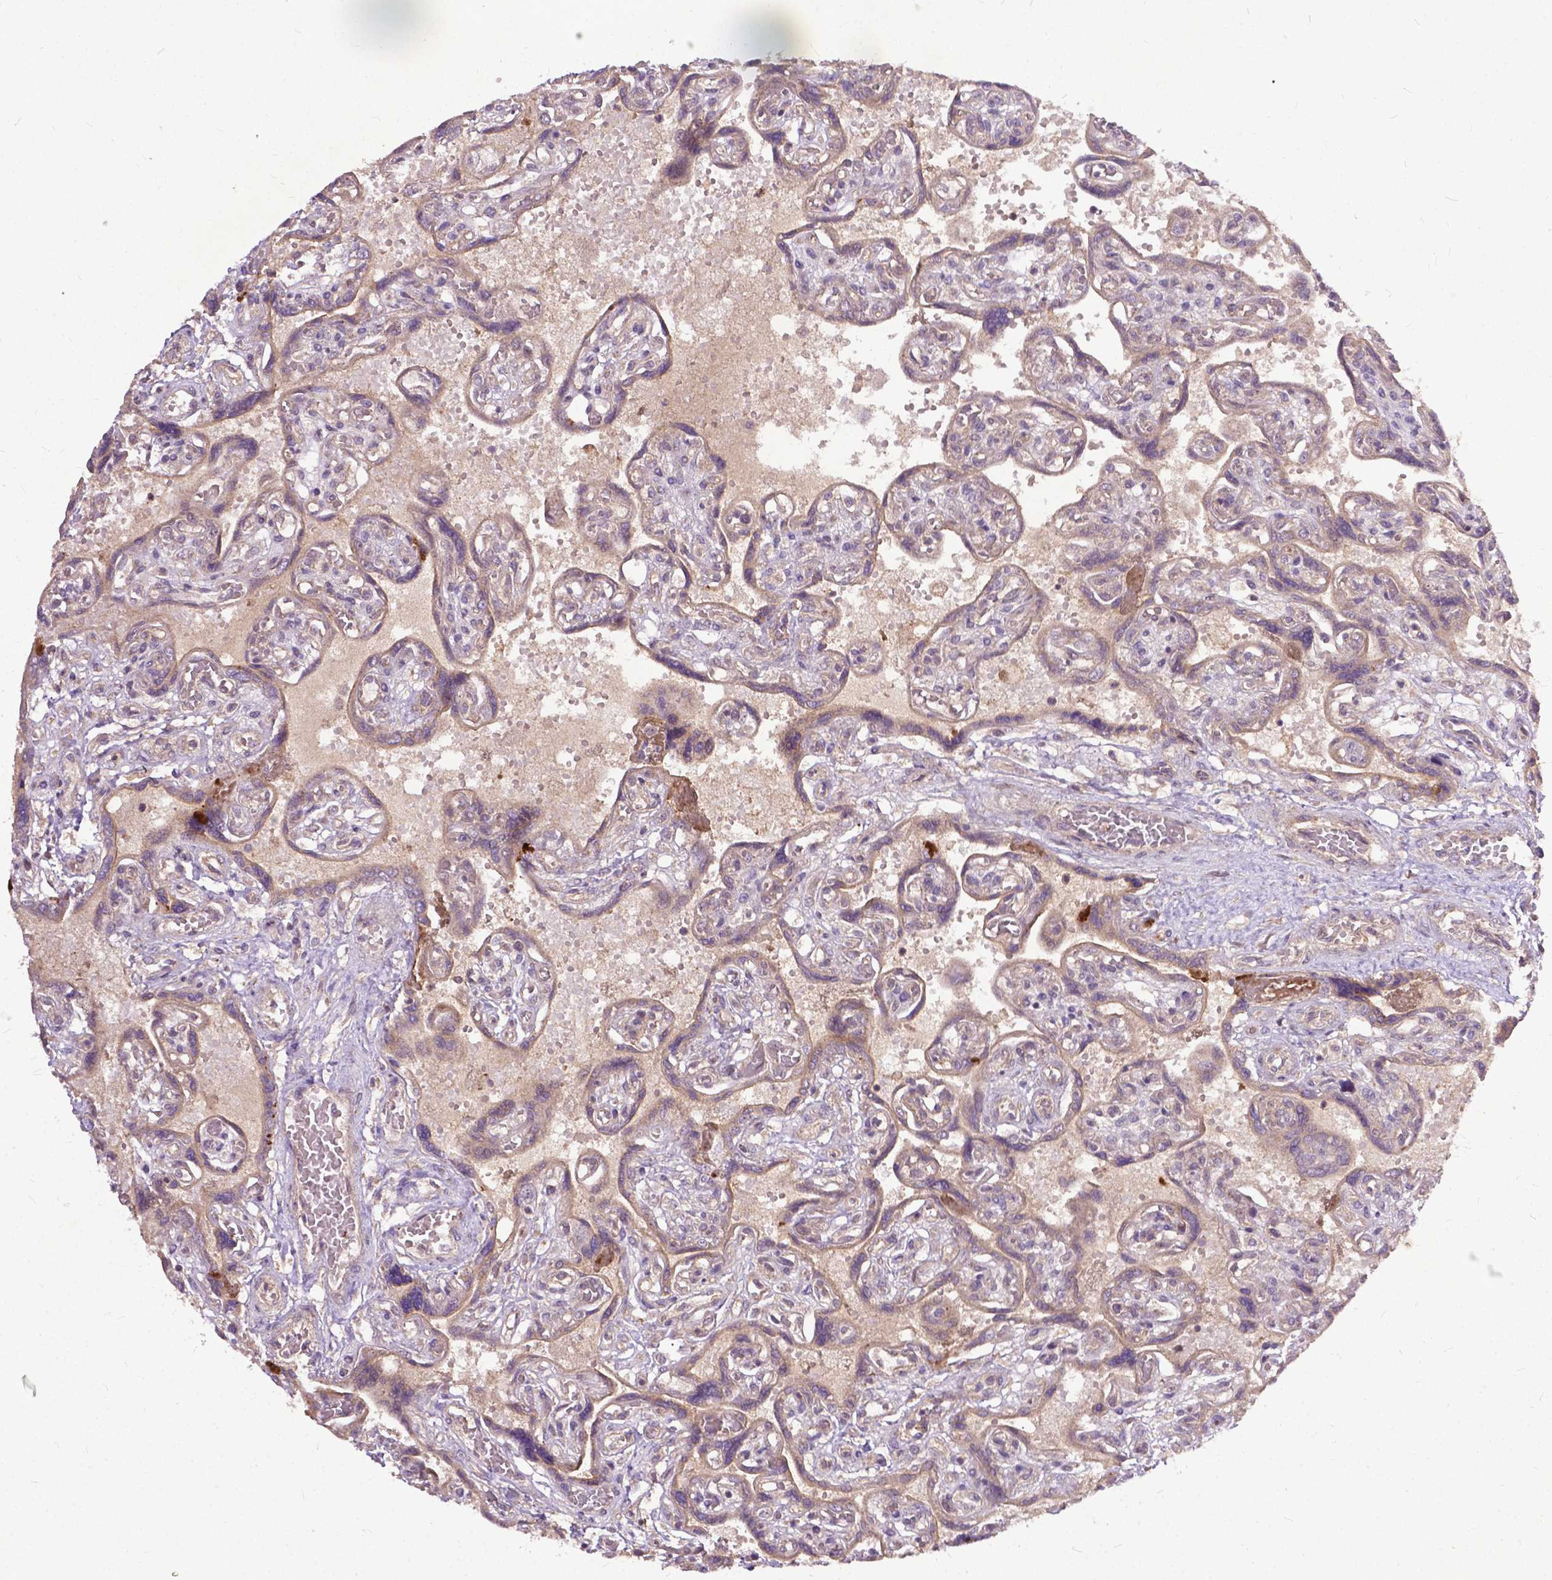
{"staining": {"intensity": "moderate", "quantity": ">75%", "location": "cytoplasmic/membranous,nuclear"}, "tissue": "placenta", "cell_type": "Decidual cells", "image_type": "normal", "snomed": [{"axis": "morphology", "description": "Normal tissue, NOS"}, {"axis": "topography", "description": "Placenta"}], "caption": "IHC staining of normal placenta, which reveals medium levels of moderate cytoplasmic/membranous,nuclear staining in approximately >75% of decidual cells indicating moderate cytoplasmic/membranous,nuclear protein expression. The staining was performed using DAB (brown) for protein detection and nuclei were counterstained in hematoxylin (blue).", "gene": "PARP3", "patient": {"sex": "female", "age": 32}}